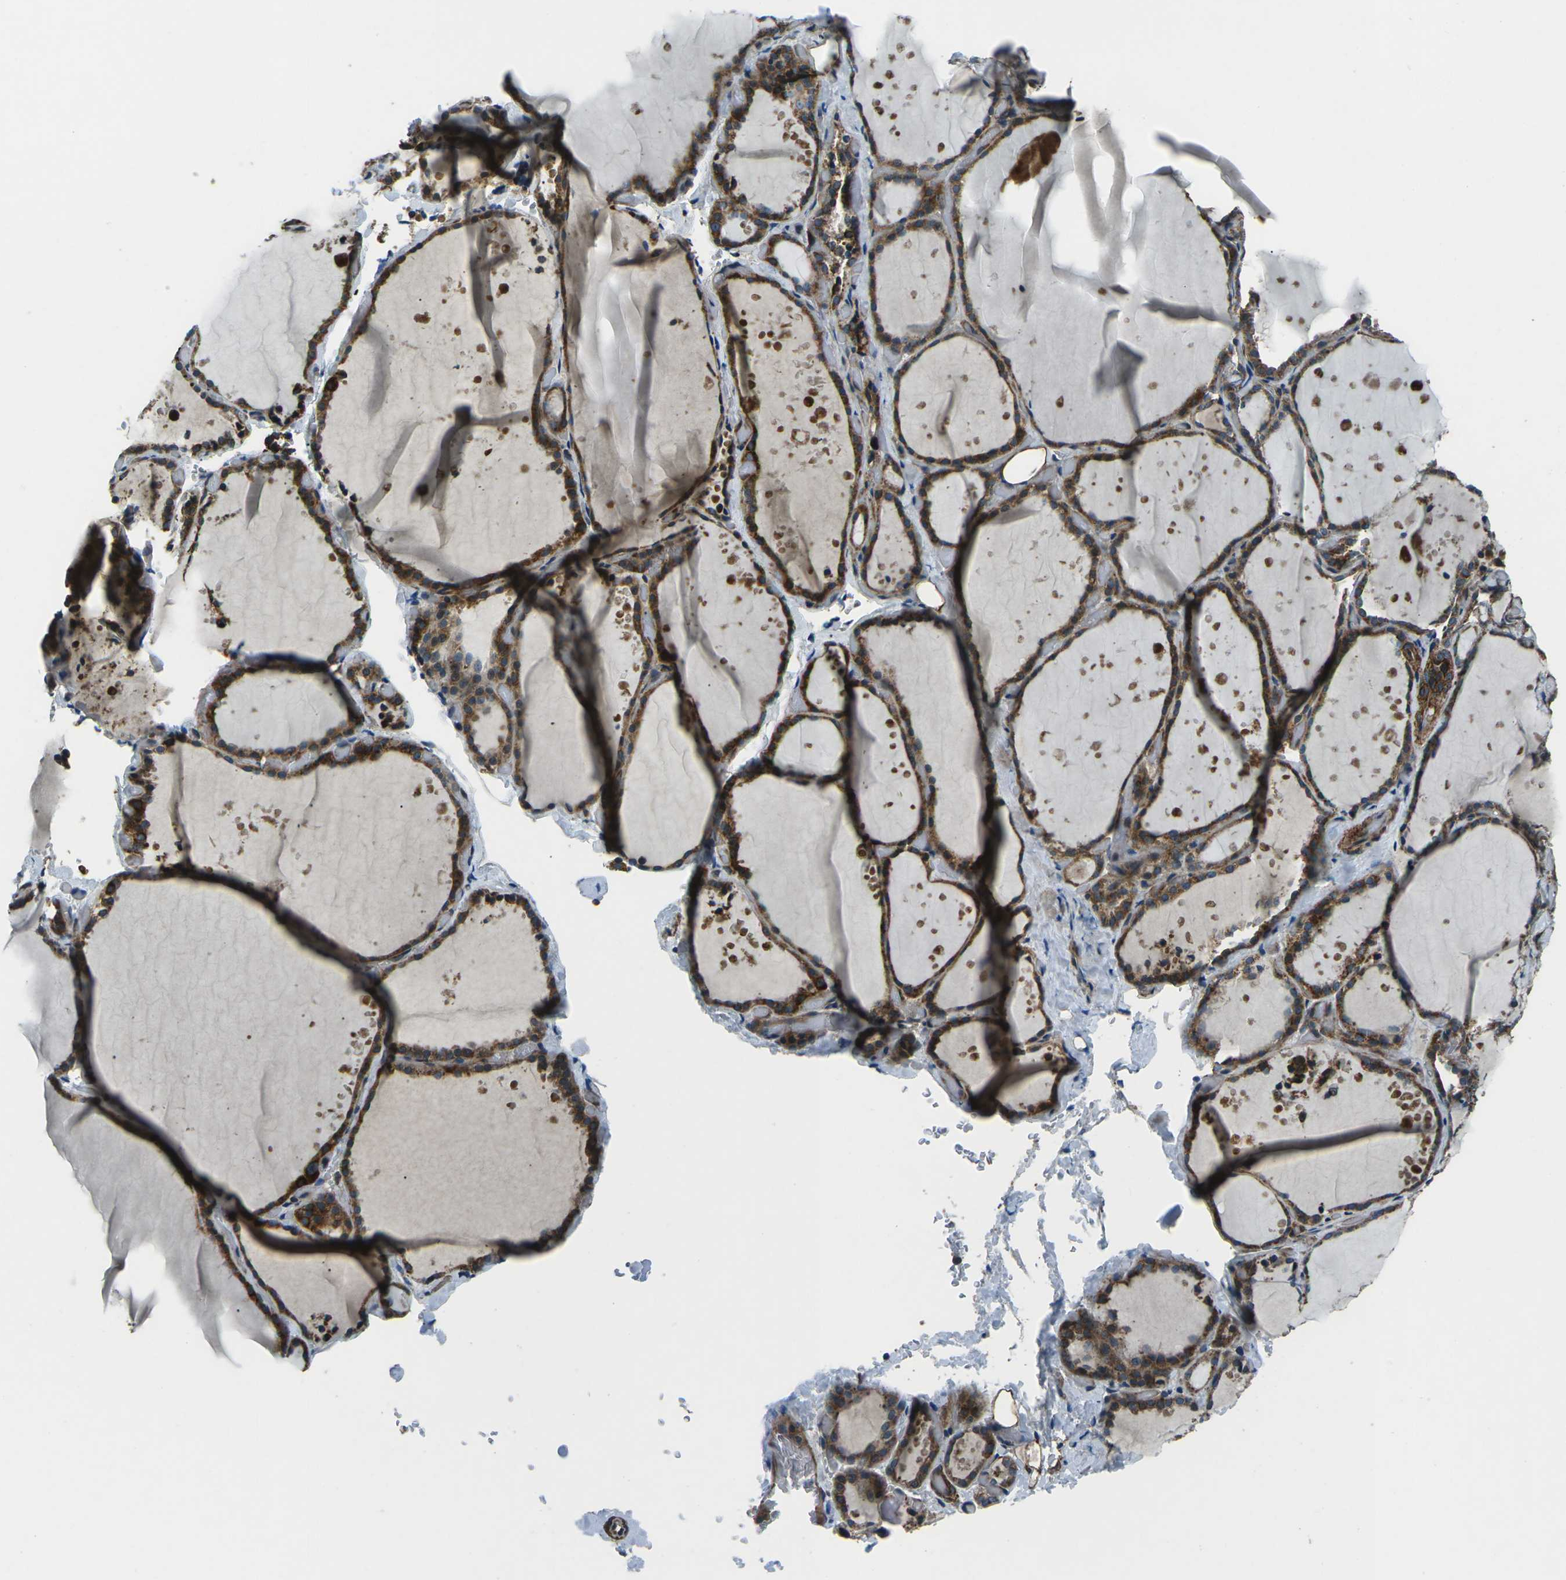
{"staining": {"intensity": "strong", "quantity": ">75%", "location": "cytoplasmic/membranous"}, "tissue": "thyroid gland", "cell_type": "Glandular cells", "image_type": "normal", "snomed": [{"axis": "morphology", "description": "Normal tissue, NOS"}, {"axis": "topography", "description": "Thyroid gland"}], "caption": "Protein expression analysis of benign thyroid gland shows strong cytoplasmic/membranous positivity in about >75% of glandular cells. (DAB = brown stain, brightfield microscopy at high magnification).", "gene": "AFAP1", "patient": {"sex": "female", "age": 44}}